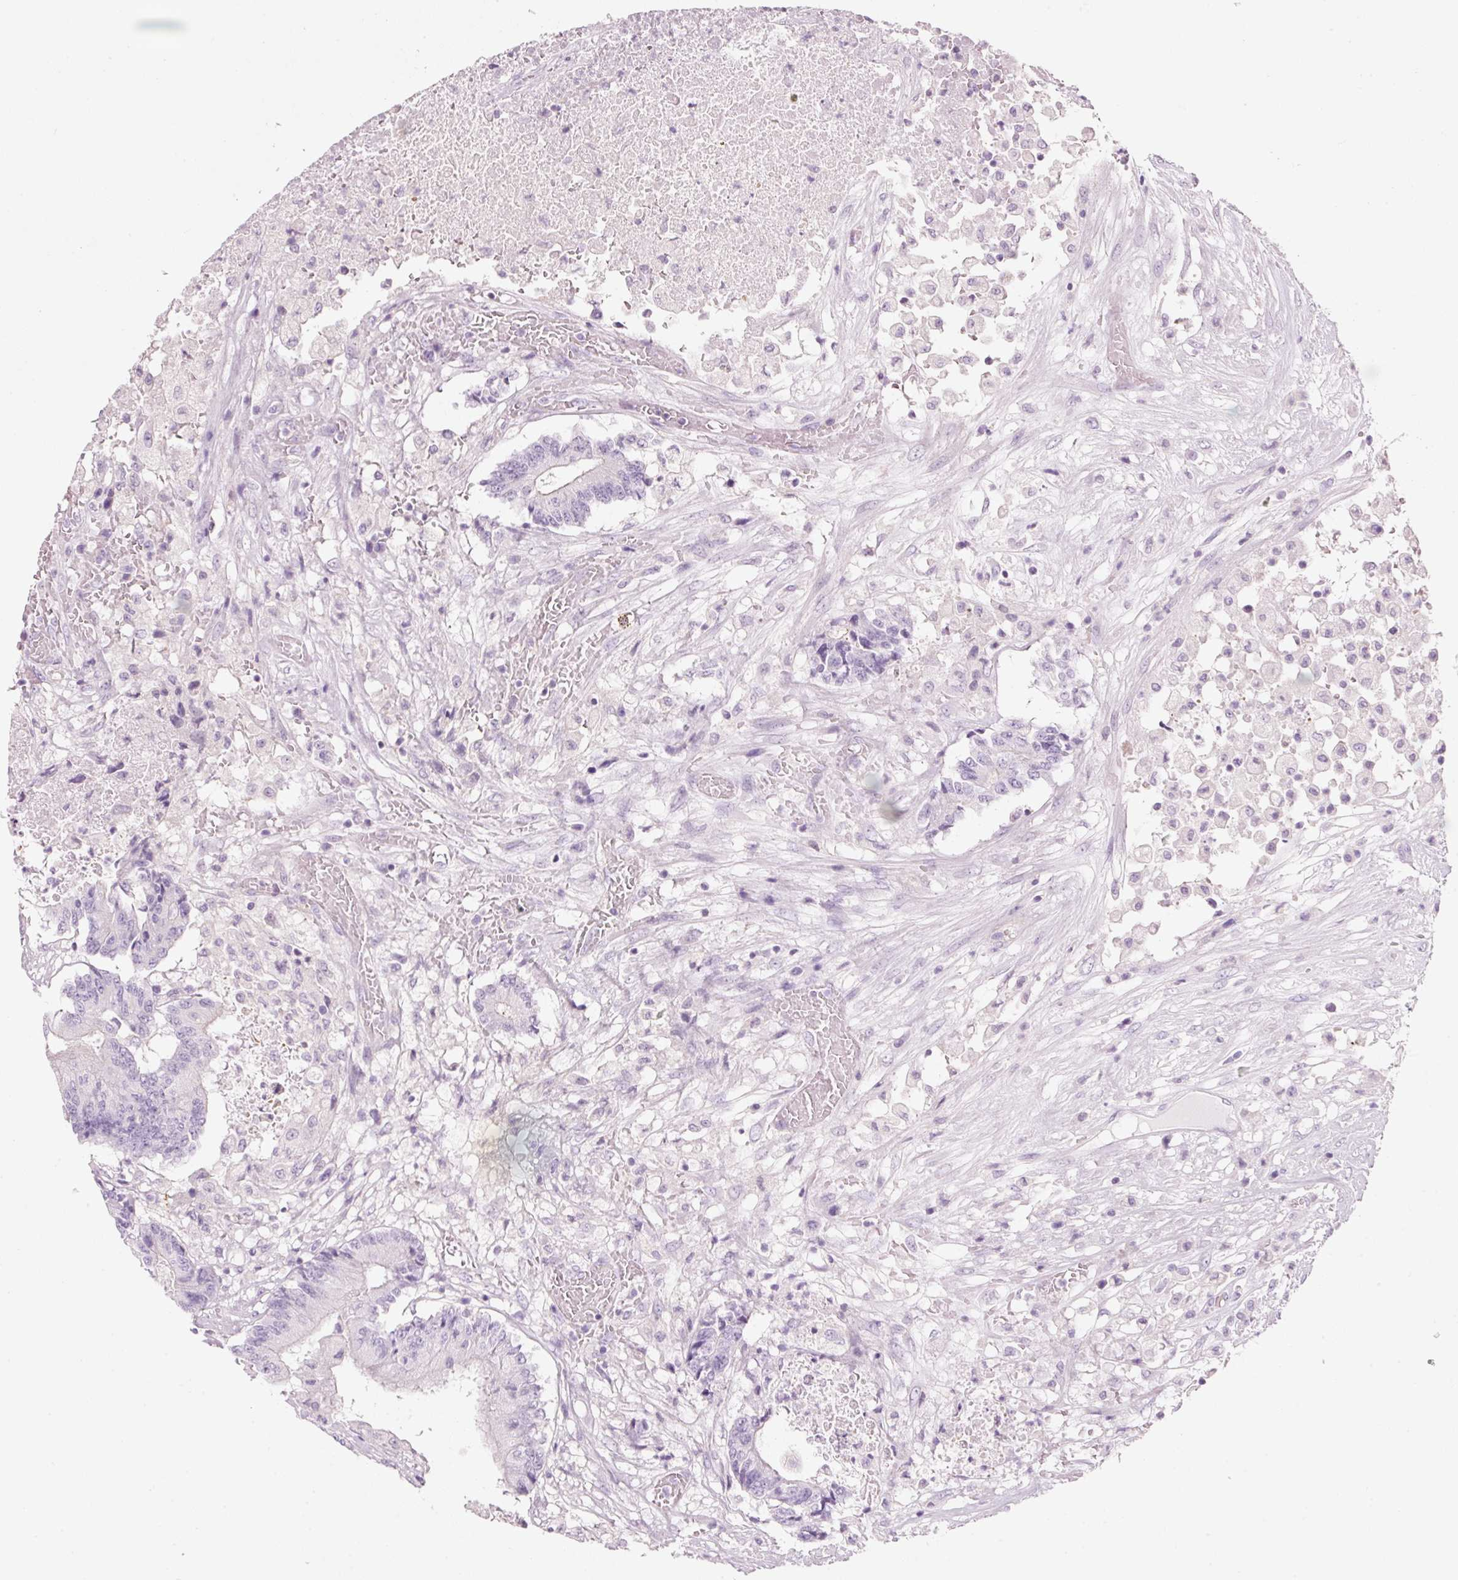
{"staining": {"intensity": "negative", "quantity": "none", "location": "none"}, "tissue": "colorectal cancer", "cell_type": "Tumor cells", "image_type": "cancer", "snomed": [{"axis": "morphology", "description": "Adenocarcinoma, NOS"}, {"axis": "topography", "description": "Colon"}], "caption": "This is an immunohistochemistry micrograph of colorectal adenocarcinoma. There is no expression in tumor cells.", "gene": "CMA1", "patient": {"sex": "female", "age": 84}}